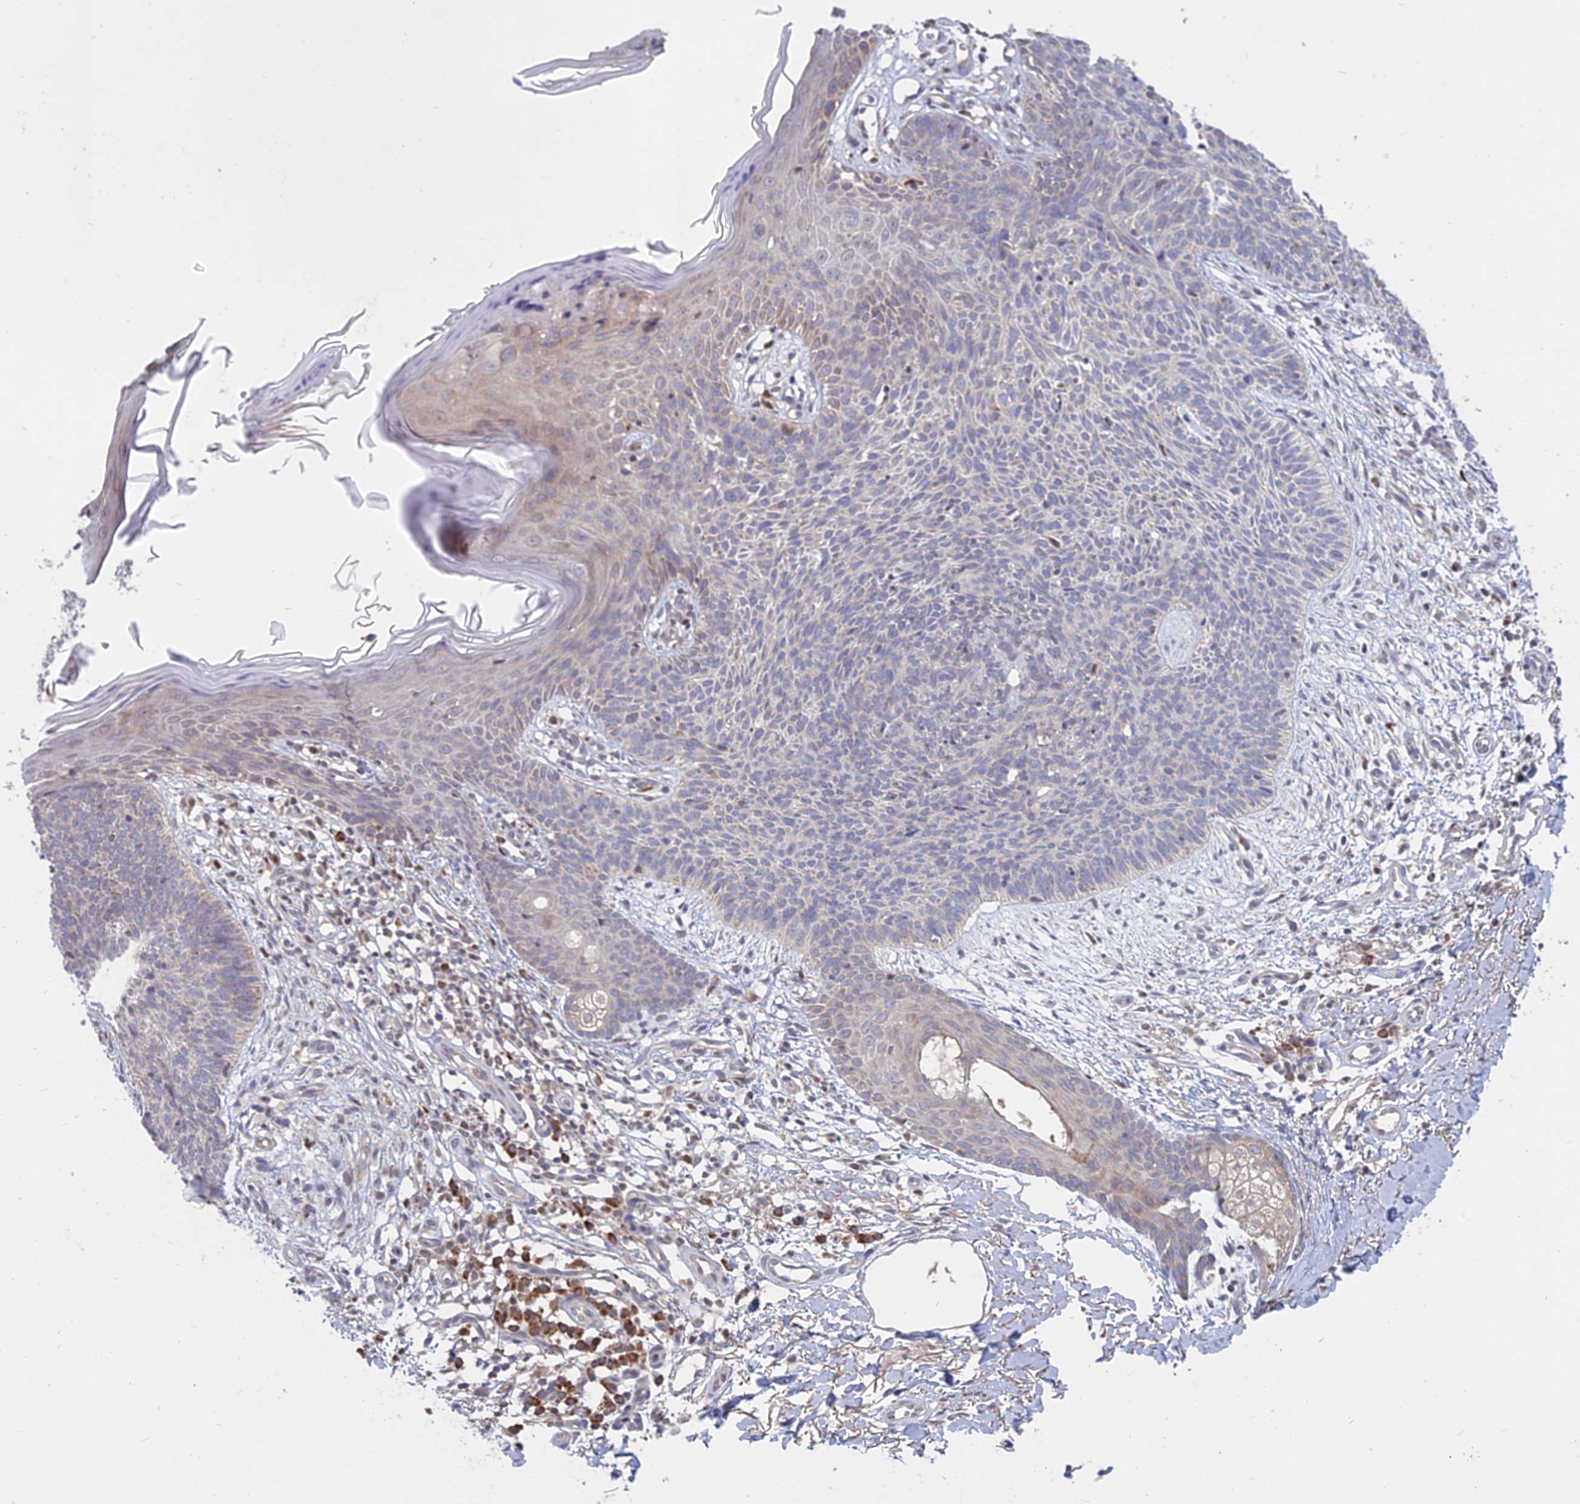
{"staining": {"intensity": "negative", "quantity": "none", "location": "none"}, "tissue": "skin cancer", "cell_type": "Tumor cells", "image_type": "cancer", "snomed": [{"axis": "morphology", "description": "Basal cell carcinoma"}, {"axis": "topography", "description": "Skin"}], "caption": "Immunohistochemistry (IHC) image of neoplastic tissue: skin basal cell carcinoma stained with DAB (3,3'-diaminobenzidine) exhibits no significant protein positivity in tumor cells.", "gene": "TMEM208", "patient": {"sex": "female", "age": 66}}